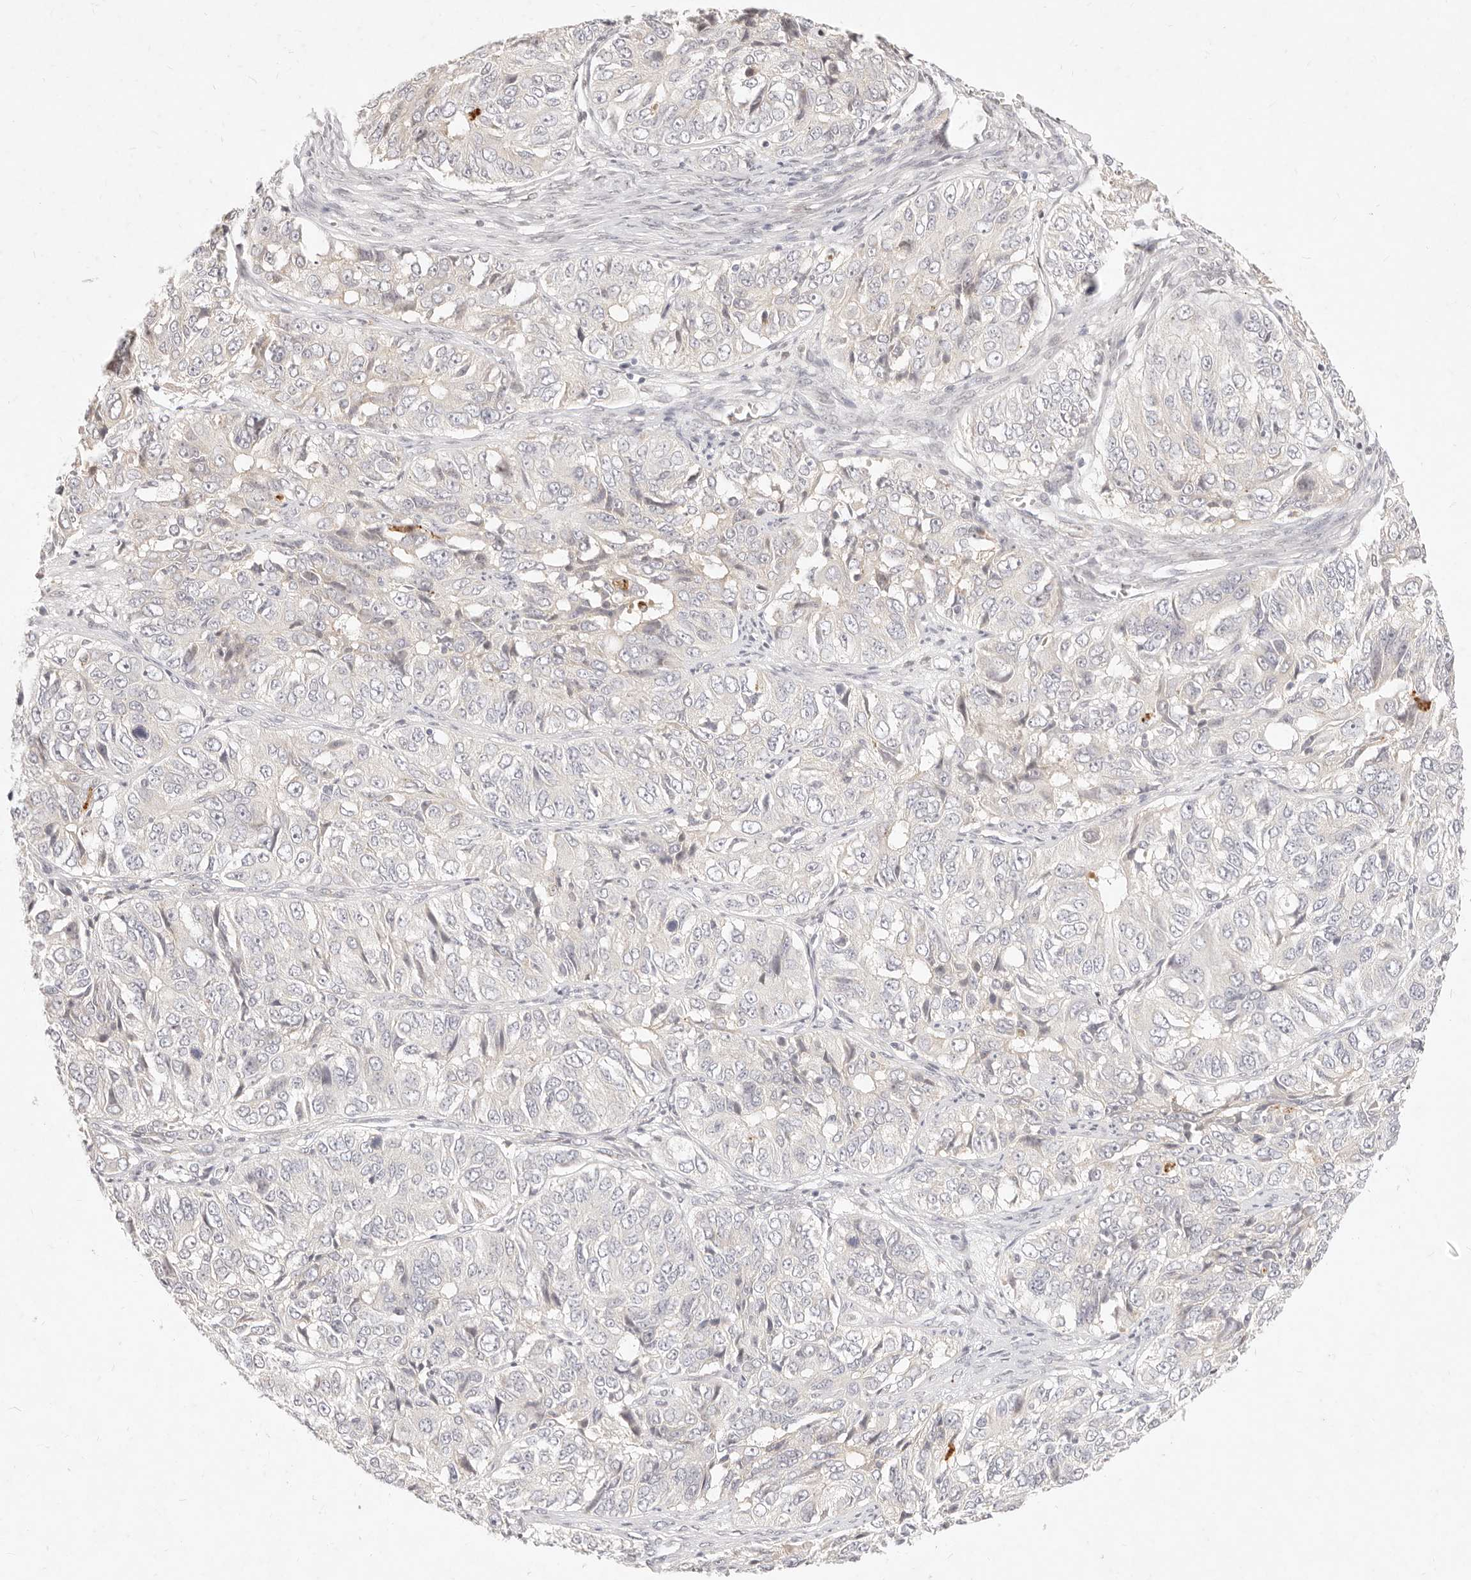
{"staining": {"intensity": "negative", "quantity": "none", "location": "none"}, "tissue": "ovarian cancer", "cell_type": "Tumor cells", "image_type": "cancer", "snomed": [{"axis": "morphology", "description": "Carcinoma, endometroid"}, {"axis": "topography", "description": "Ovary"}], "caption": "This is an IHC histopathology image of human endometroid carcinoma (ovarian). There is no staining in tumor cells.", "gene": "ASCL3", "patient": {"sex": "female", "age": 51}}